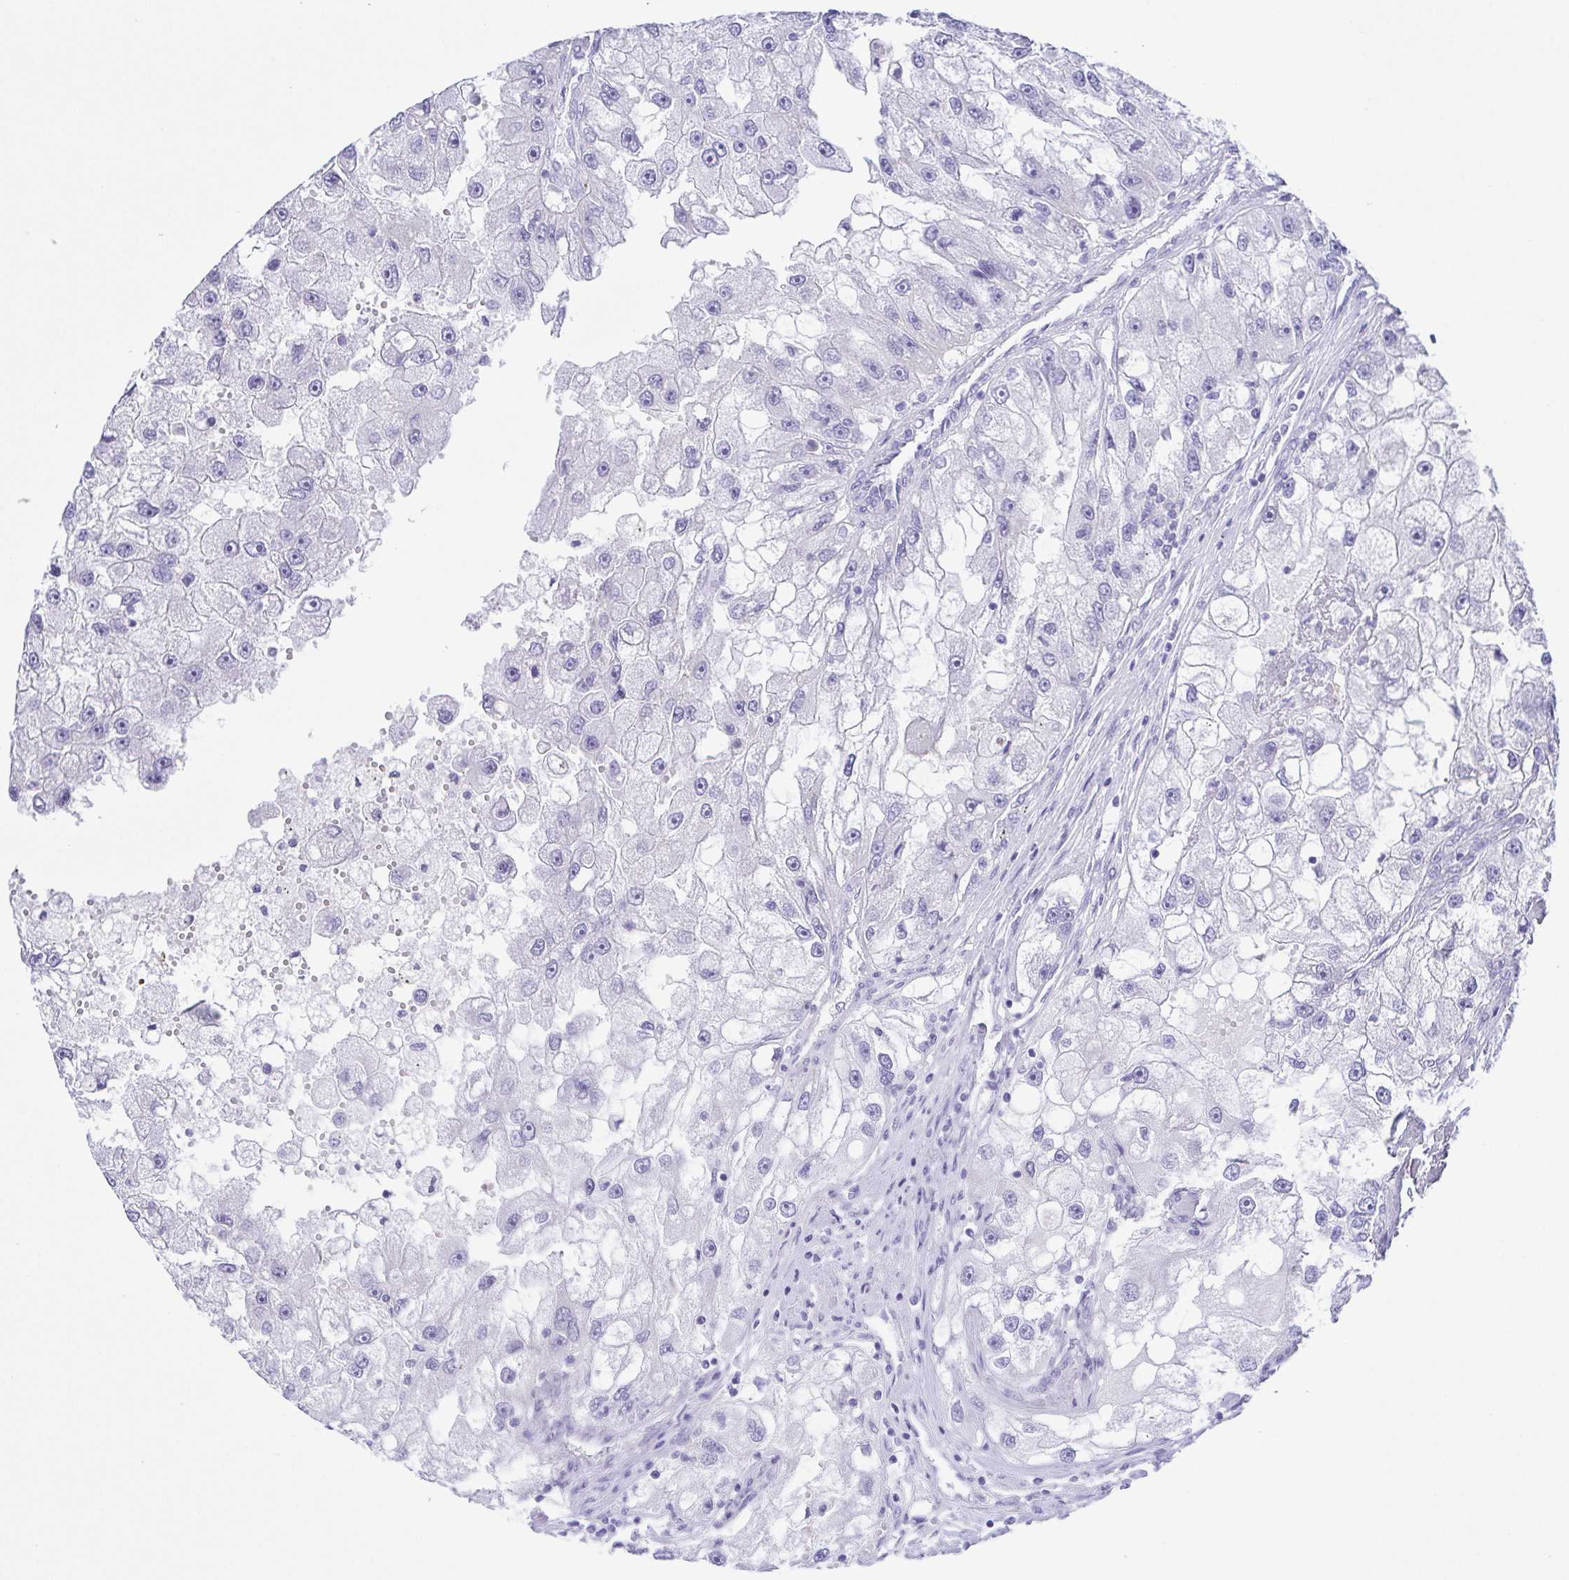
{"staining": {"intensity": "negative", "quantity": "none", "location": "none"}, "tissue": "renal cancer", "cell_type": "Tumor cells", "image_type": "cancer", "snomed": [{"axis": "morphology", "description": "Adenocarcinoma, NOS"}, {"axis": "topography", "description": "Kidney"}], "caption": "Immunohistochemistry (IHC) micrograph of renal cancer (adenocarcinoma) stained for a protein (brown), which reveals no expression in tumor cells. The staining is performed using DAB brown chromogen with nuclei counter-stained in using hematoxylin.", "gene": "KRTDAP", "patient": {"sex": "male", "age": 63}}